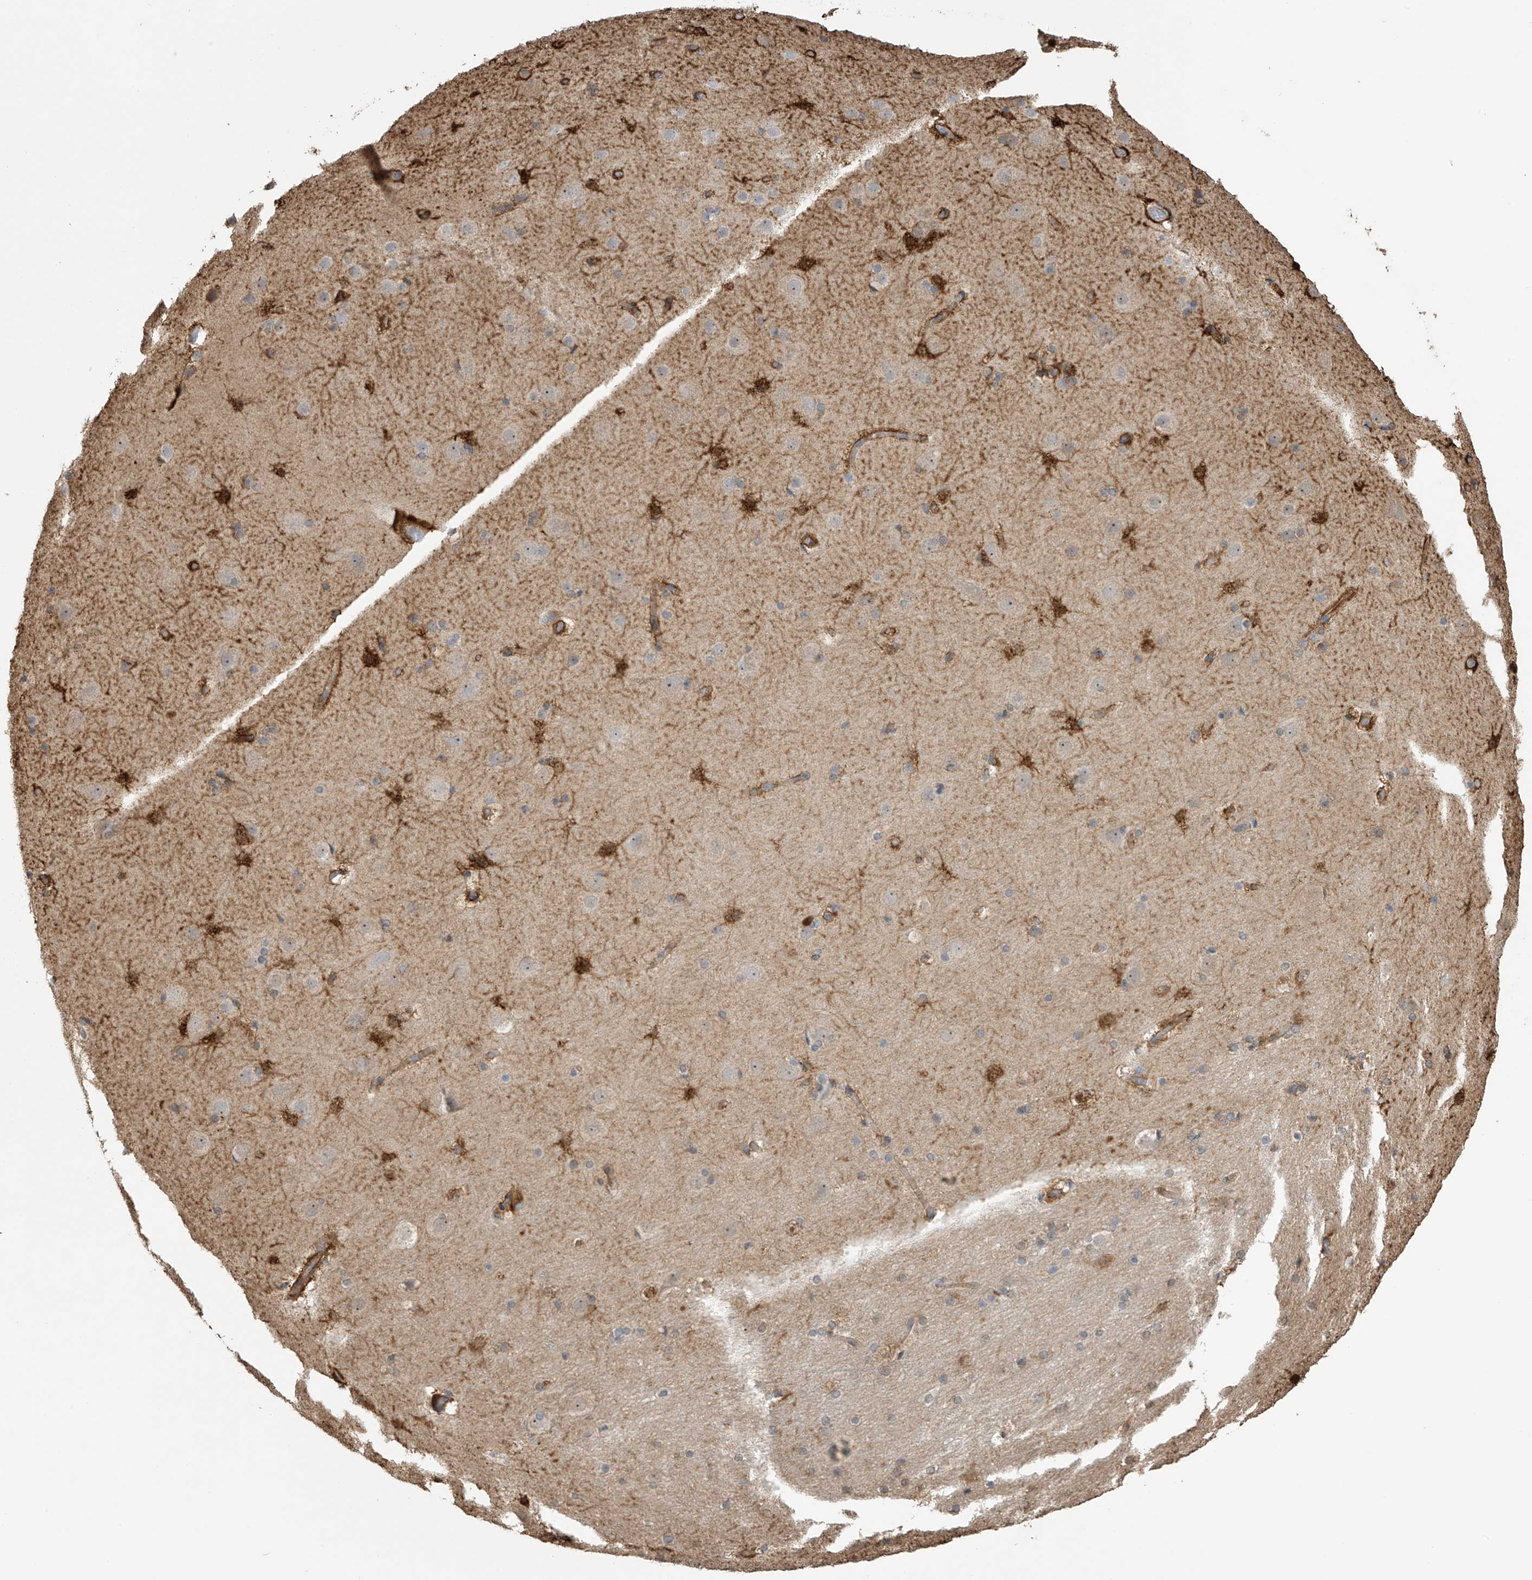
{"staining": {"intensity": "negative", "quantity": "none", "location": "none"}, "tissue": "cerebral cortex", "cell_type": "Endothelial cells", "image_type": "normal", "snomed": [{"axis": "morphology", "description": "Normal tissue, NOS"}, {"axis": "topography", "description": "Cerebral cortex"}], "caption": "IHC histopathology image of unremarkable cerebral cortex: human cerebral cortex stained with DAB exhibits no significant protein staining in endothelial cells.", "gene": "SLFN14", "patient": {"sex": "male", "age": 57}}